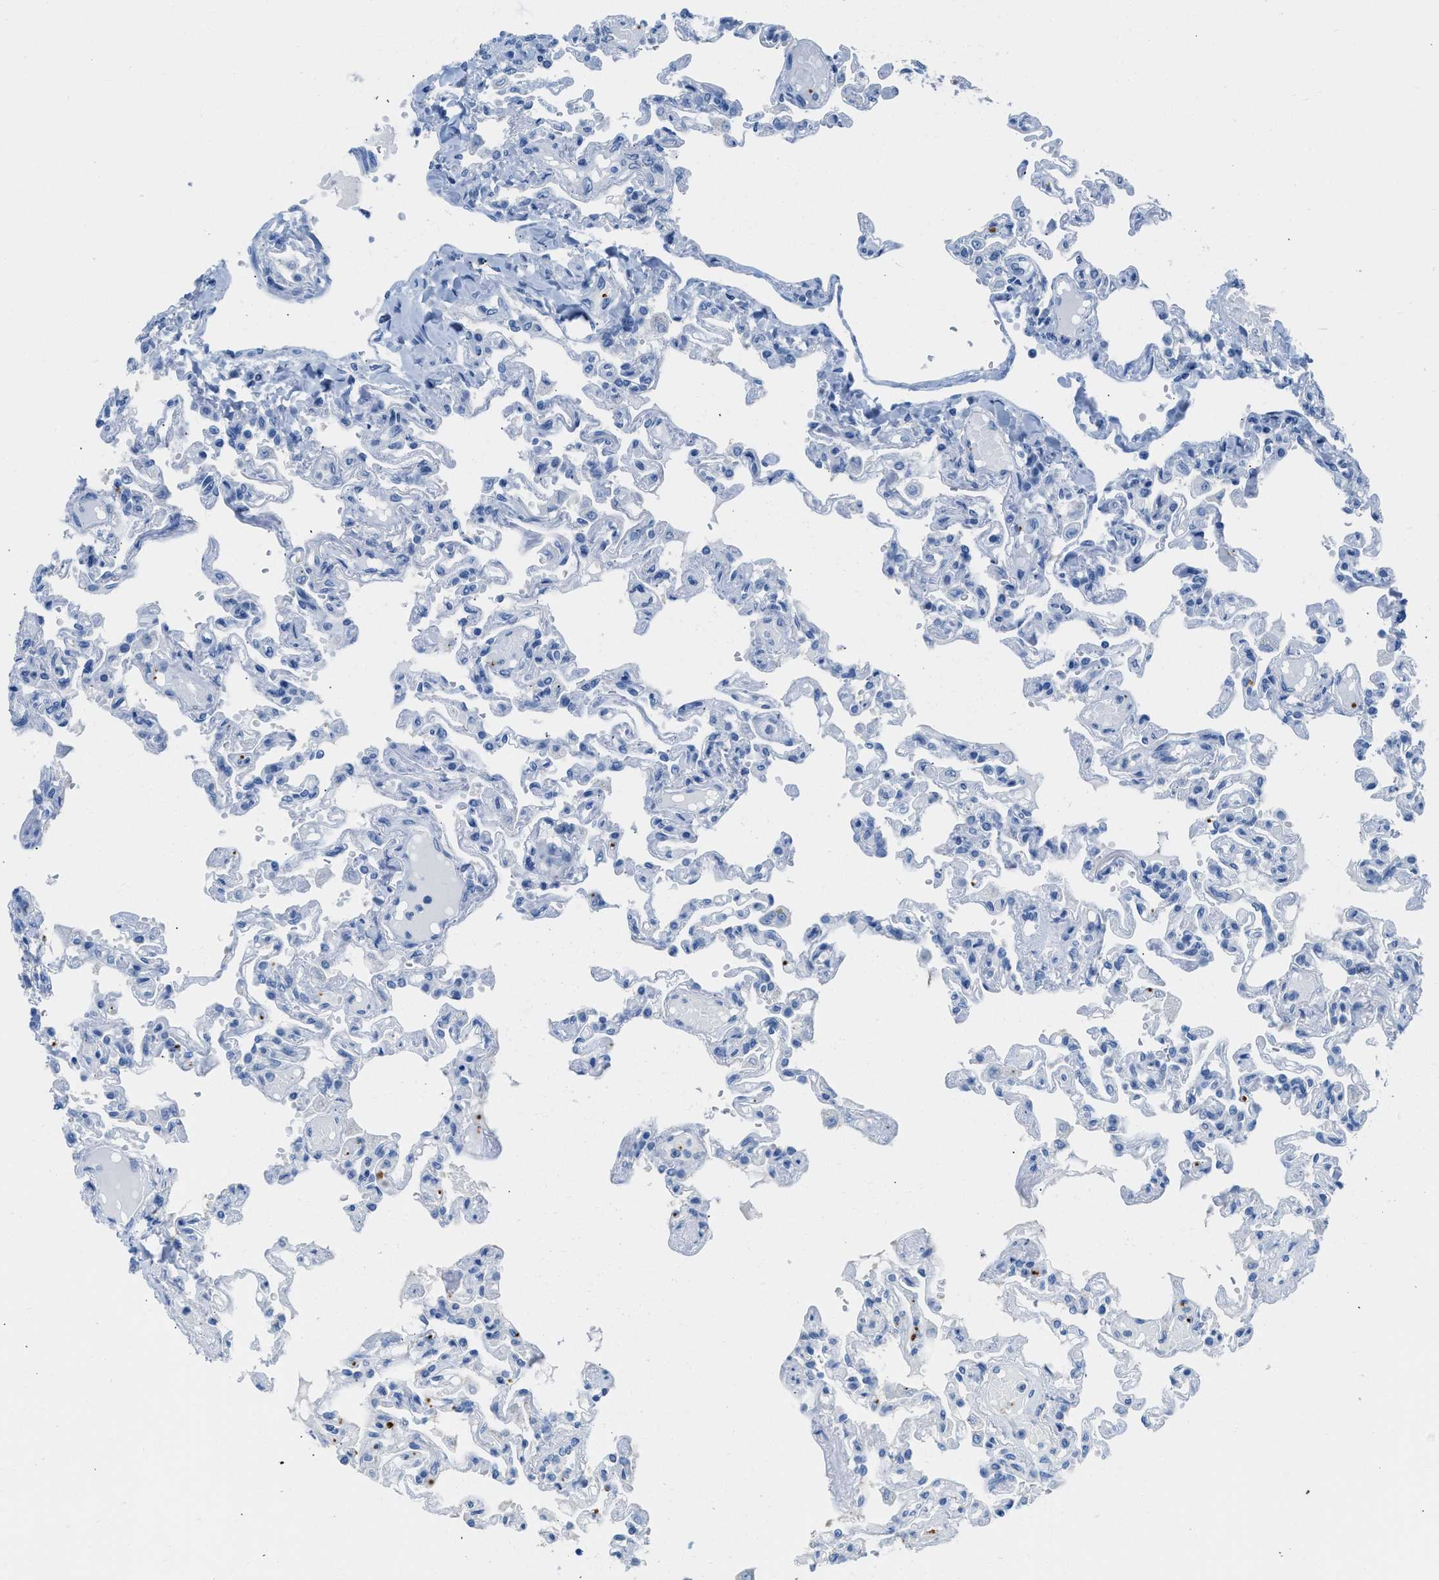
{"staining": {"intensity": "negative", "quantity": "none", "location": "none"}, "tissue": "lung", "cell_type": "Alveolar cells", "image_type": "normal", "snomed": [{"axis": "morphology", "description": "Normal tissue, NOS"}, {"axis": "topography", "description": "Lung"}], "caption": "An immunohistochemistry (IHC) photomicrograph of unremarkable lung is shown. There is no staining in alveolar cells of lung.", "gene": "FAIM2", "patient": {"sex": "male", "age": 21}}